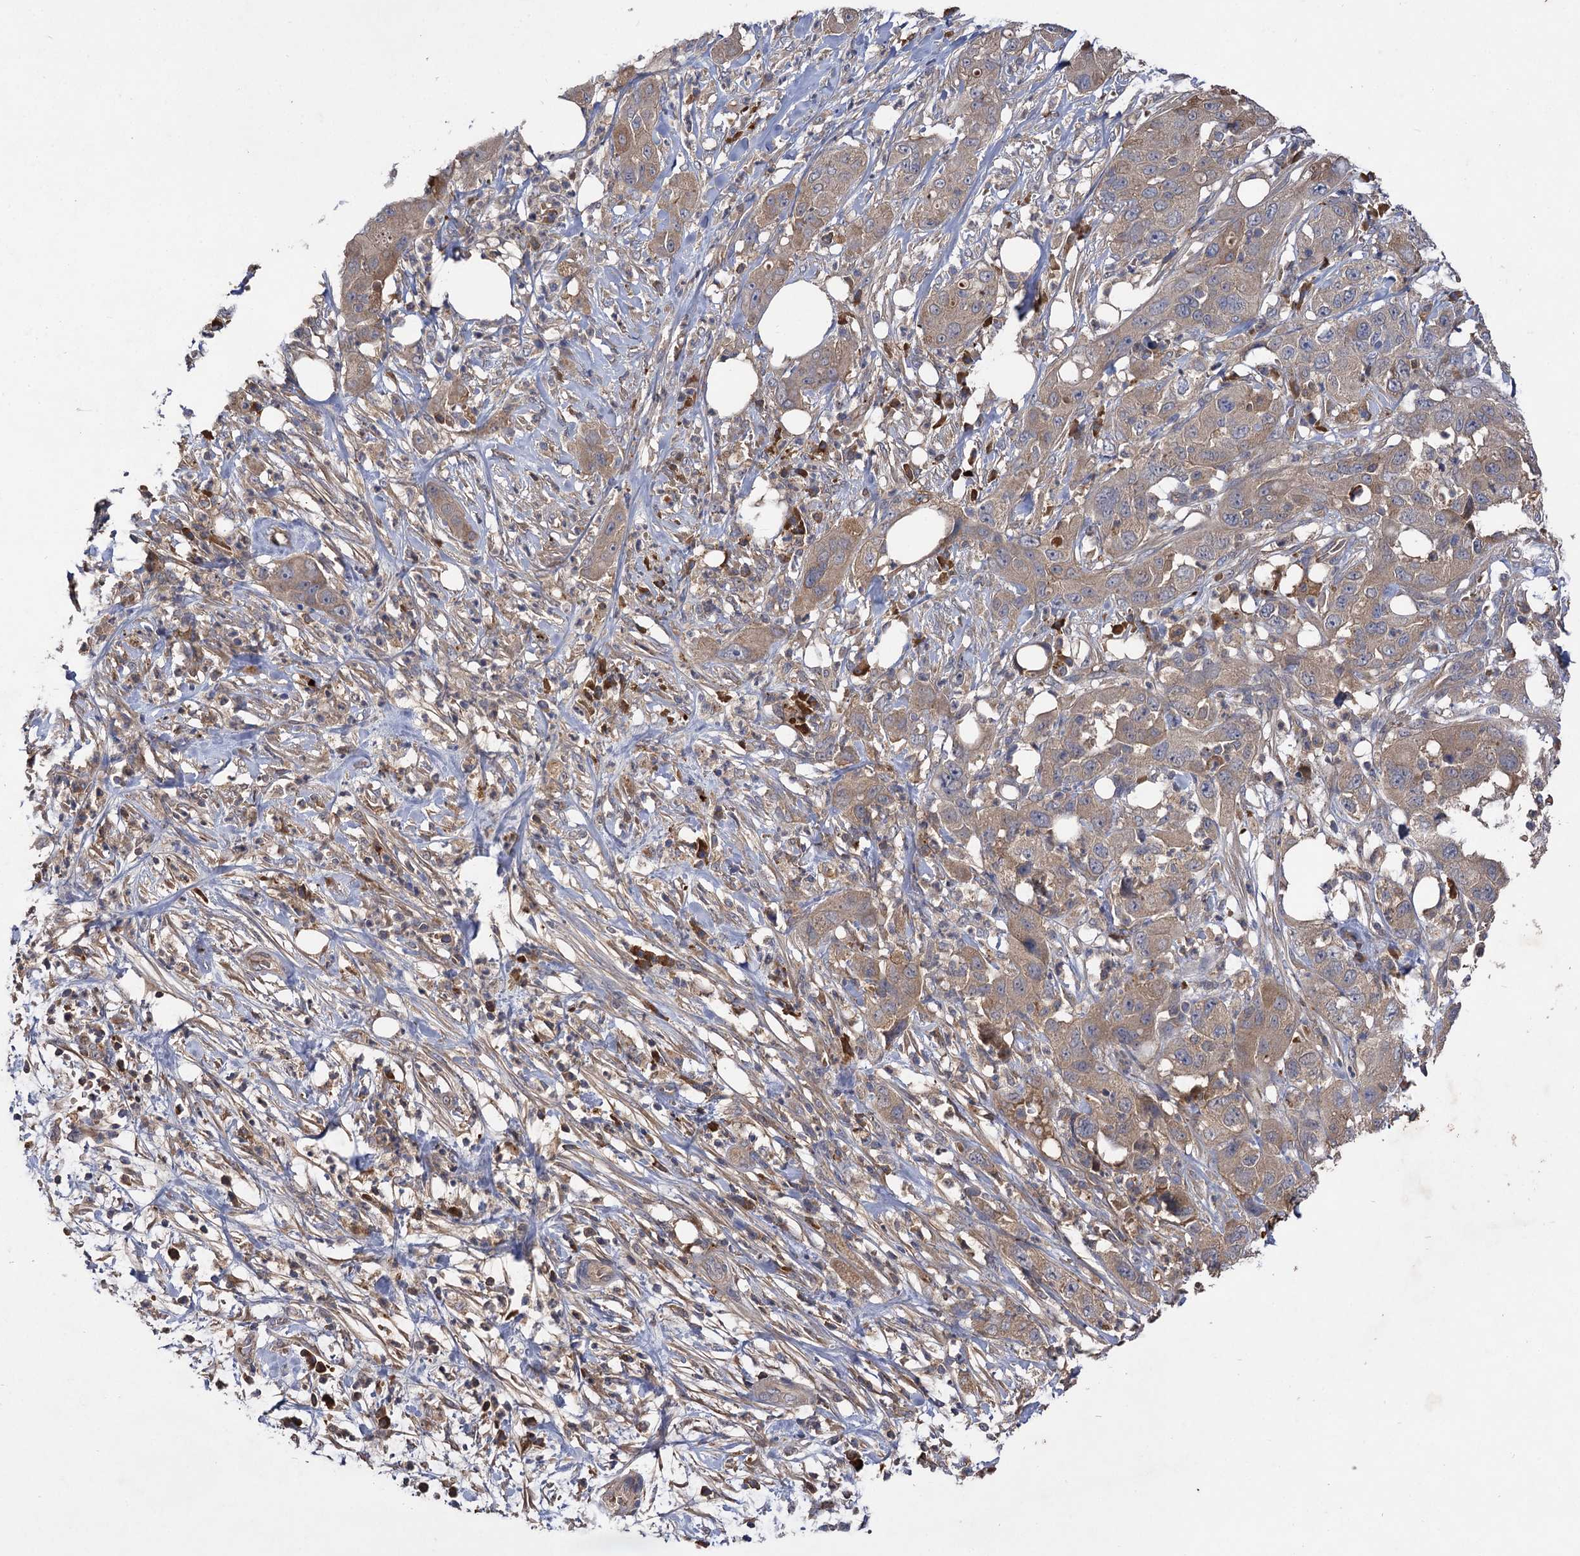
{"staining": {"intensity": "weak", "quantity": ">75%", "location": "cytoplasmic/membranous"}, "tissue": "pancreatic cancer", "cell_type": "Tumor cells", "image_type": "cancer", "snomed": [{"axis": "morphology", "description": "Adenocarcinoma, NOS"}, {"axis": "topography", "description": "Pancreas"}], "caption": "Protein staining of pancreatic adenocarcinoma tissue demonstrates weak cytoplasmic/membranous positivity in approximately >75% of tumor cells.", "gene": "USP50", "patient": {"sex": "female", "age": 78}}